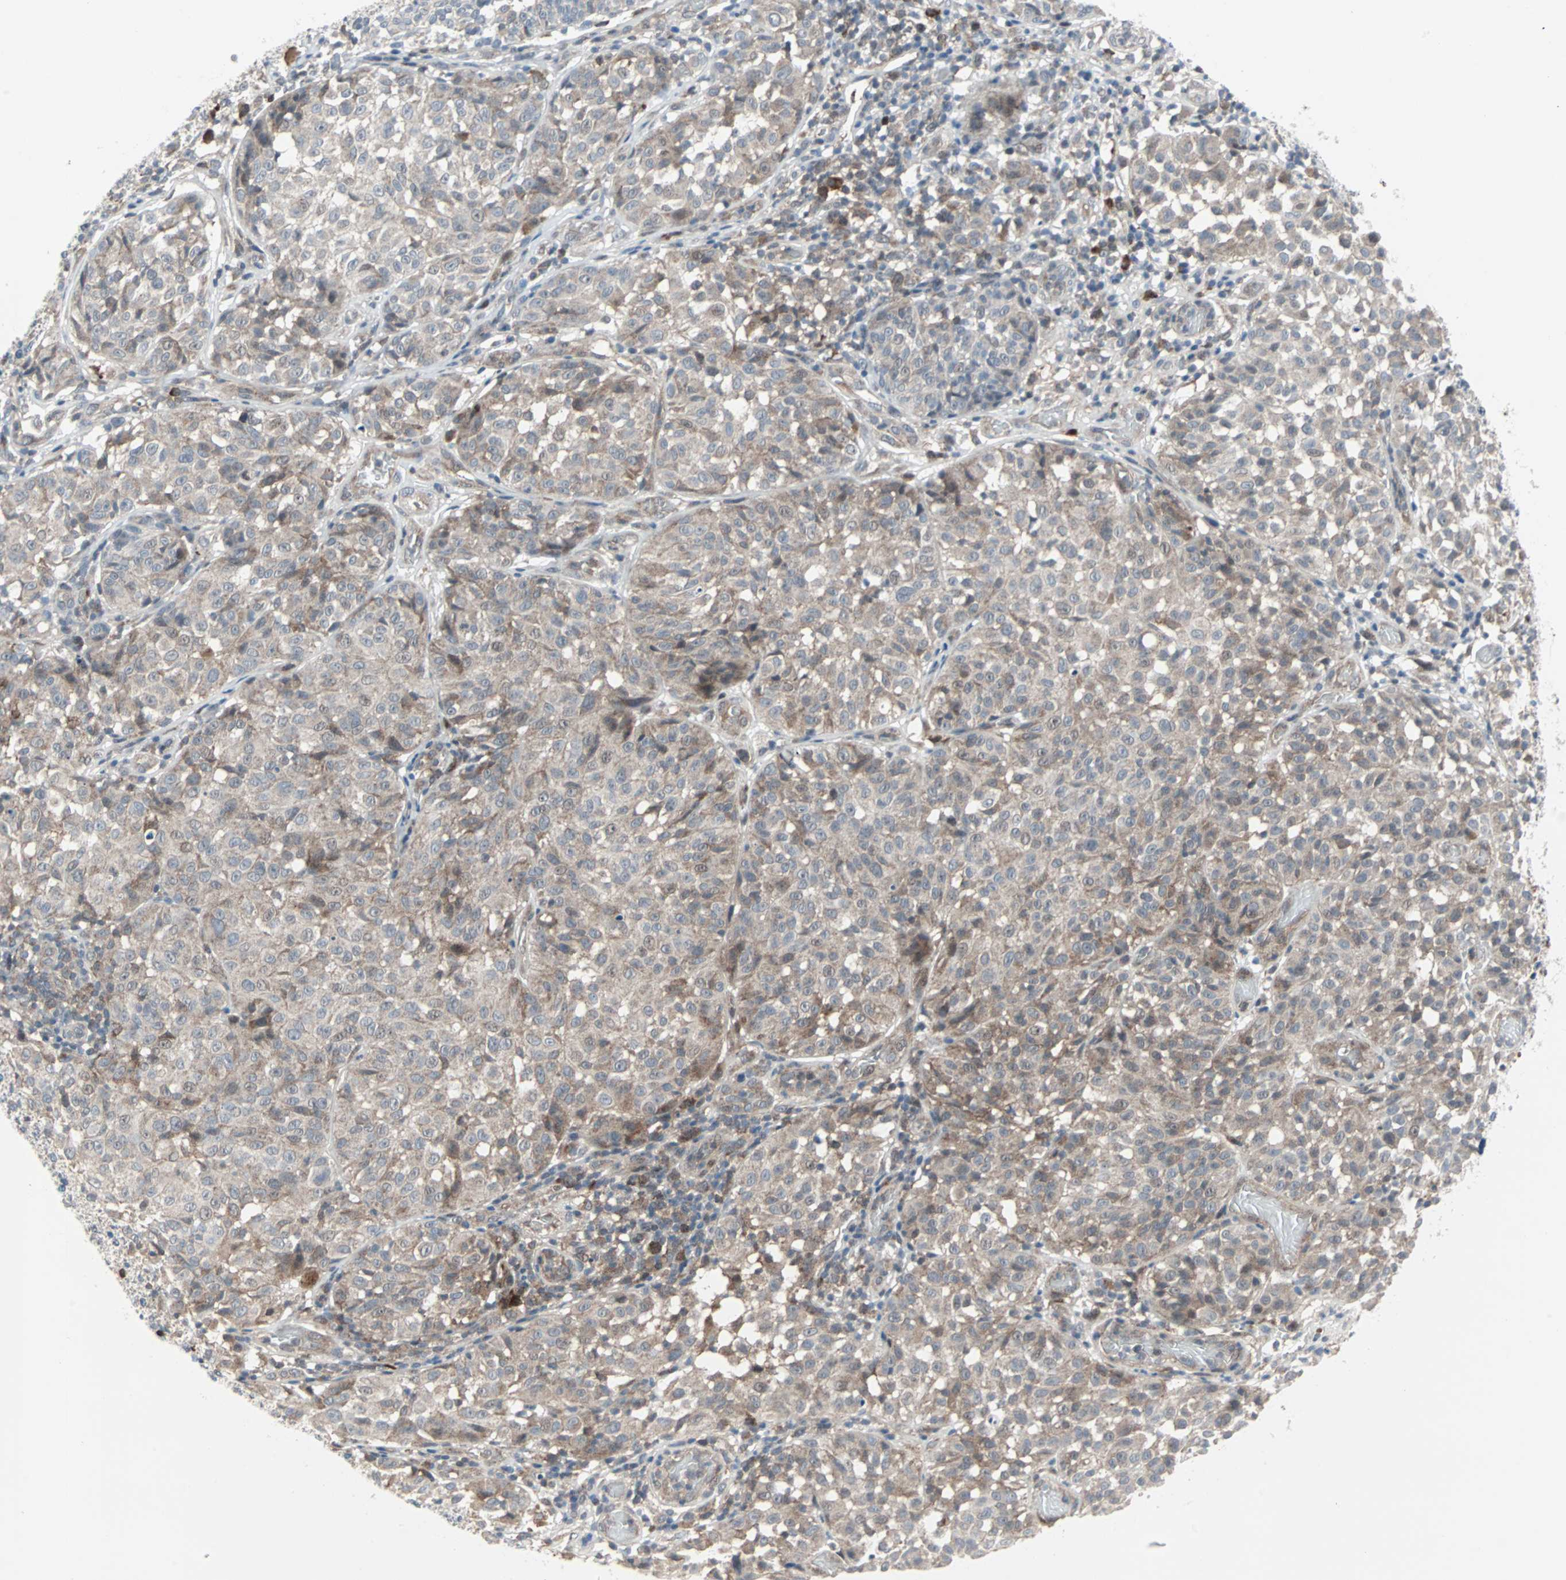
{"staining": {"intensity": "moderate", "quantity": "<25%", "location": "cytoplasmic/membranous"}, "tissue": "melanoma", "cell_type": "Tumor cells", "image_type": "cancer", "snomed": [{"axis": "morphology", "description": "Malignant melanoma, NOS"}, {"axis": "topography", "description": "Skin"}], "caption": "Human malignant melanoma stained for a protein (brown) shows moderate cytoplasmic/membranous positive expression in about <25% of tumor cells.", "gene": "CASP3", "patient": {"sex": "female", "age": 46}}